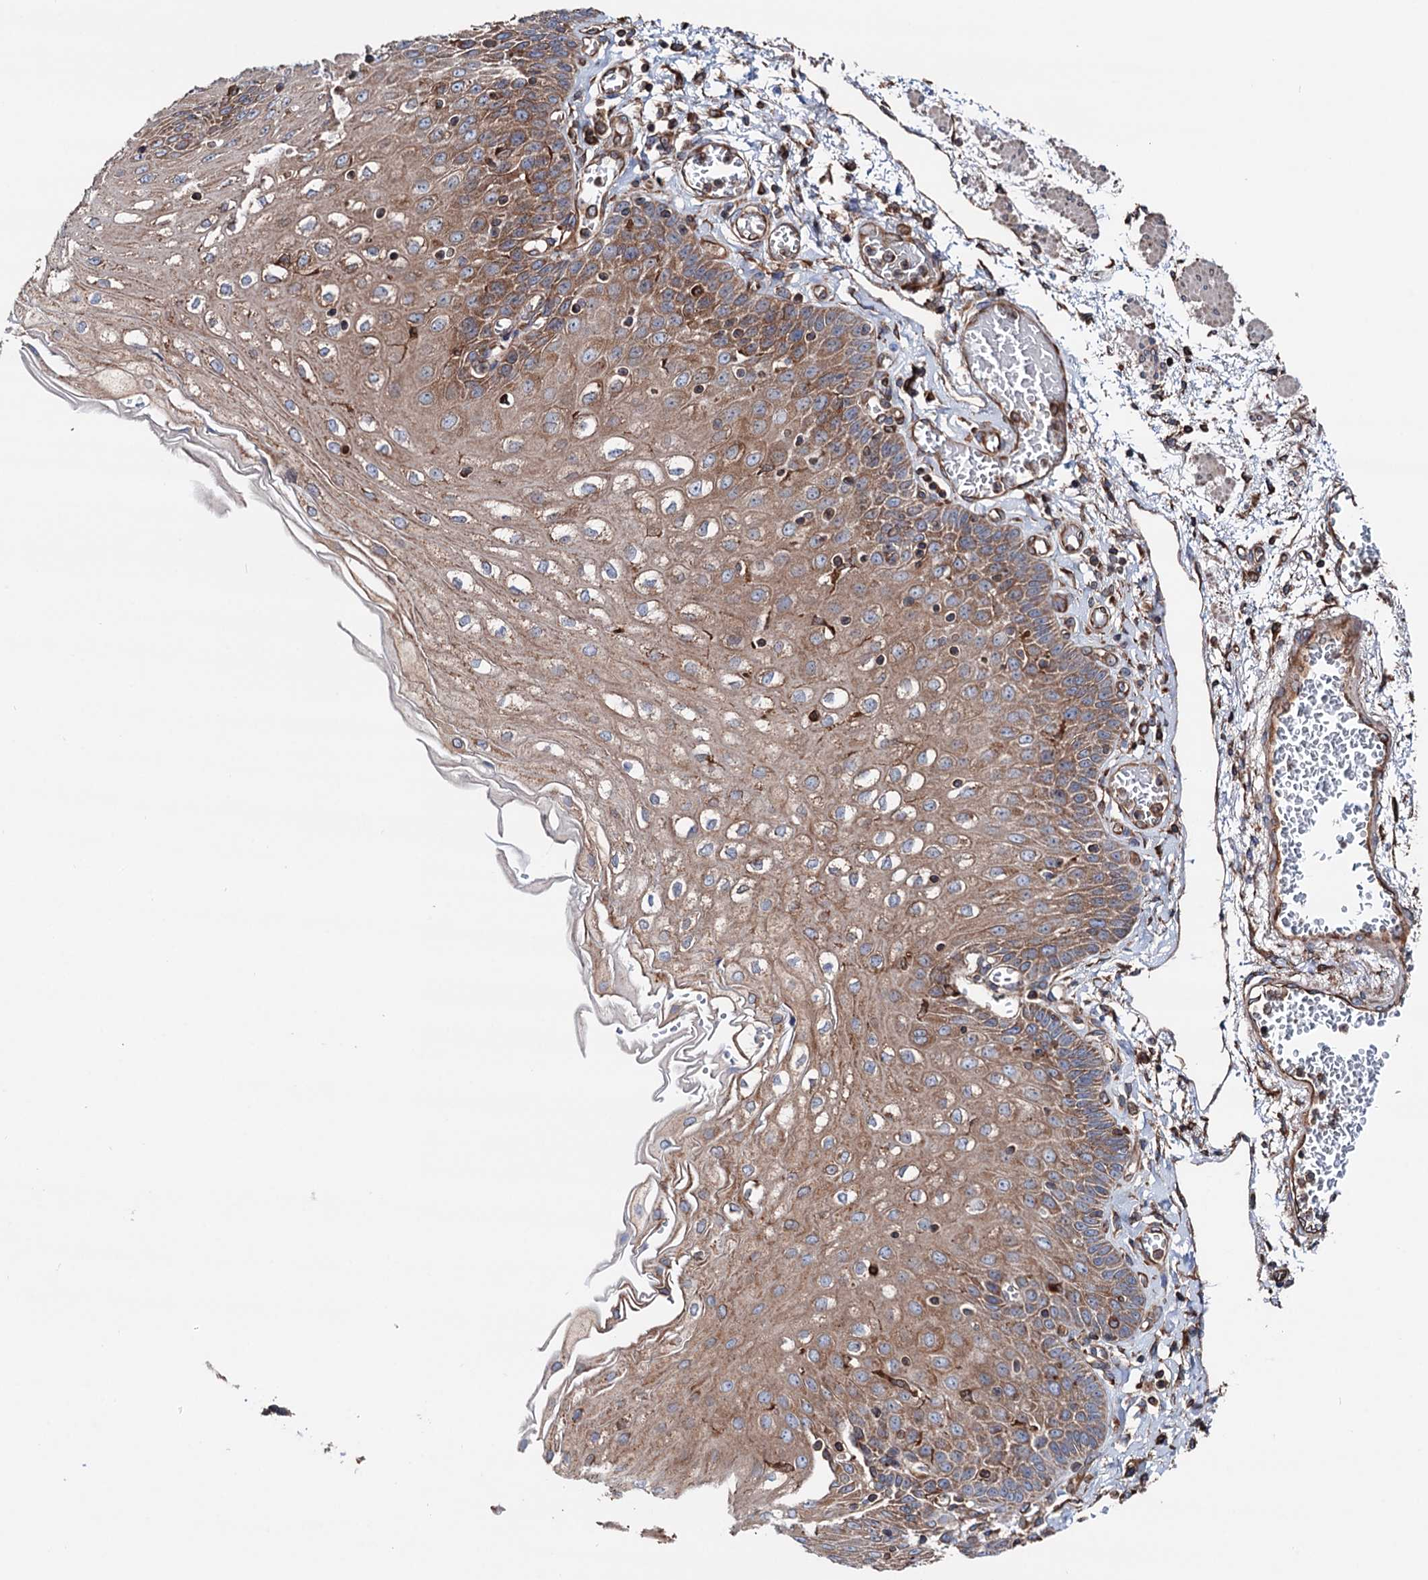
{"staining": {"intensity": "moderate", "quantity": "25%-75%", "location": "cytoplasmic/membranous"}, "tissue": "esophagus", "cell_type": "Squamous epithelial cells", "image_type": "normal", "snomed": [{"axis": "morphology", "description": "Normal tissue, NOS"}, {"axis": "topography", "description": "Esophagus"}], "caption": "Brown immunohistochemical staining in benign human esophagus reveals moderate cytoplasmic/membranous expression in approximately 25%-75% of squamous epithelial cells. (DAB (3,3'-diaminobenzidine) IHC, brown staining for protein, blue staining for nuclei).", "gene": "ERP29", "patient": {"sex": "male", "age": 81}}